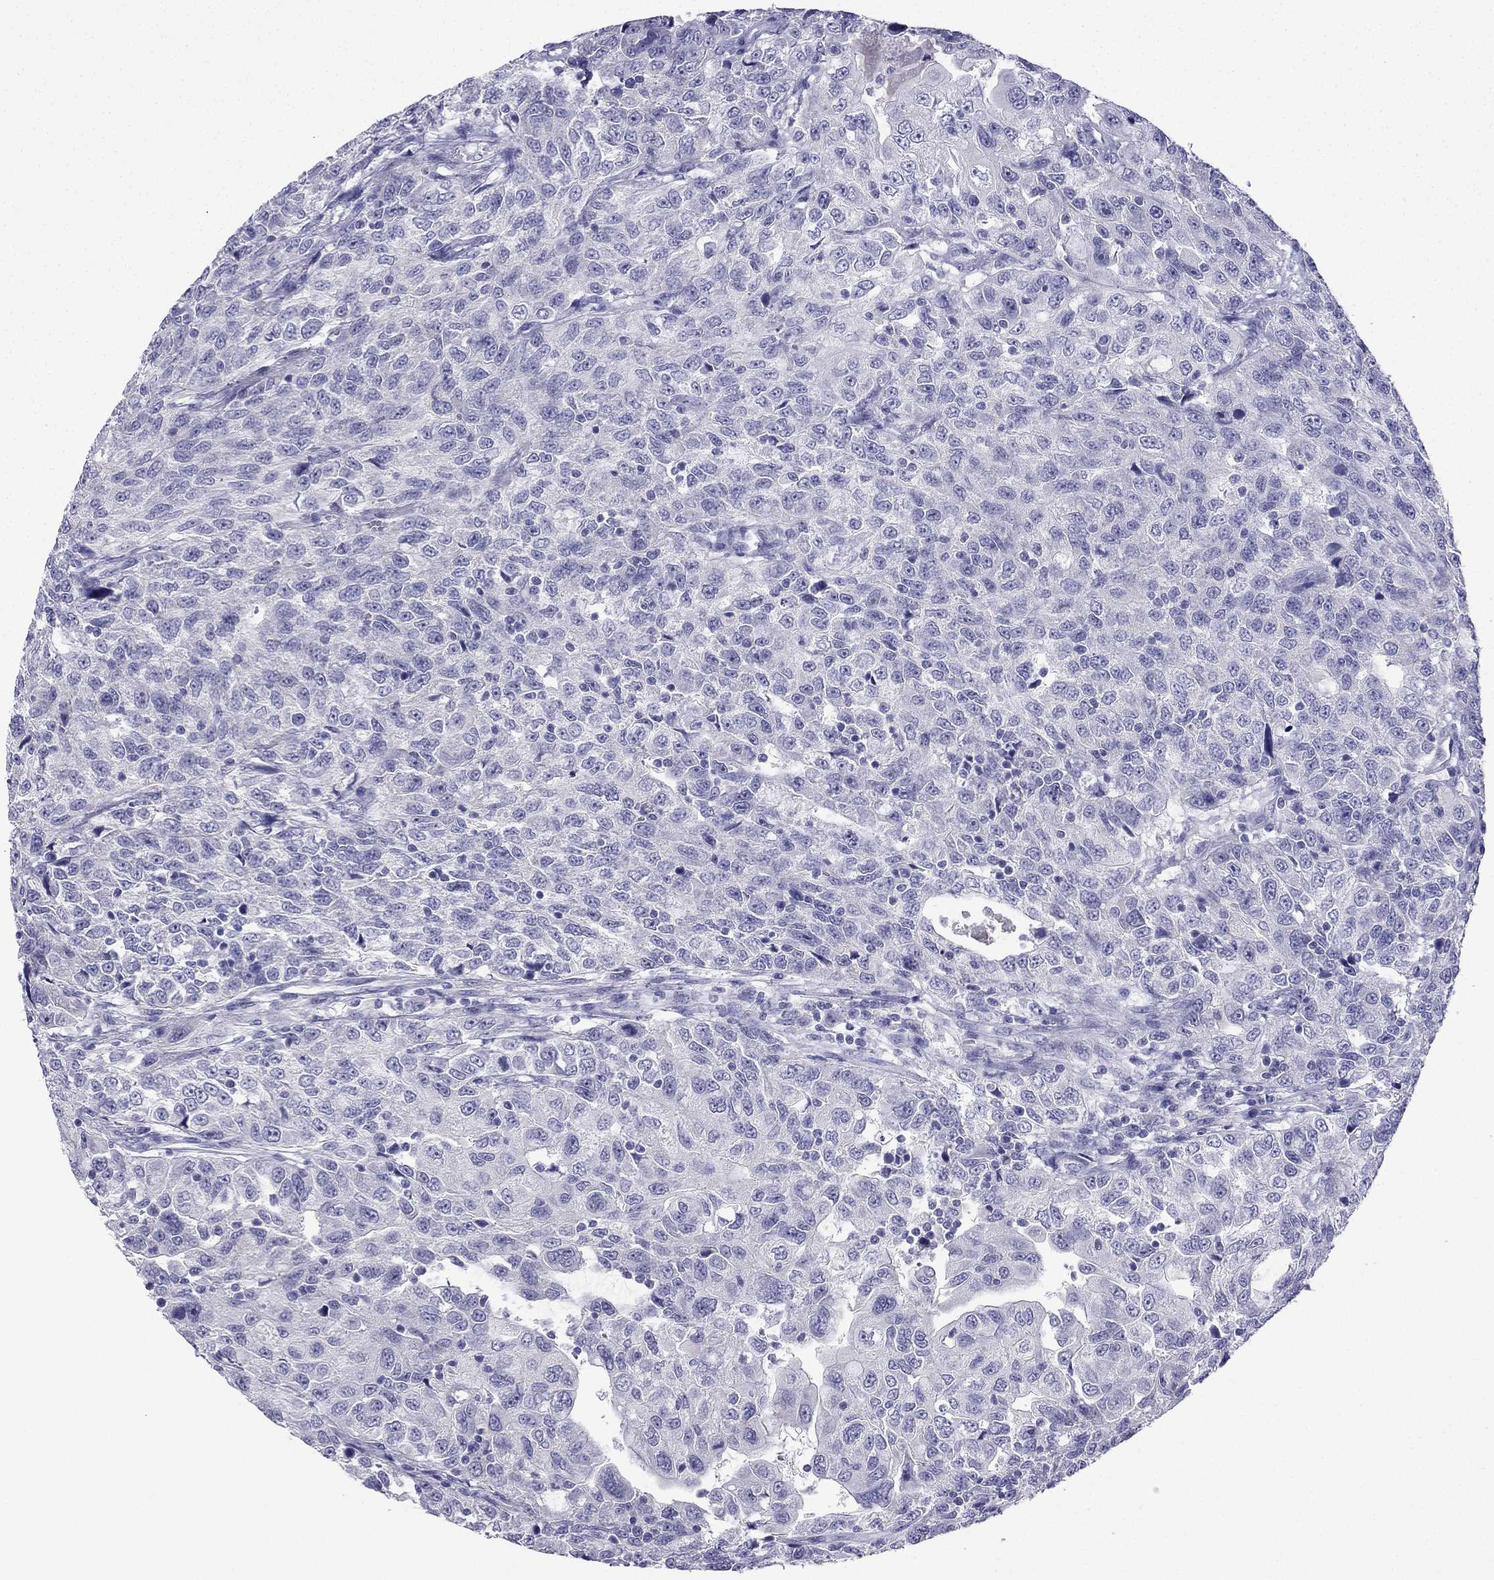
{"staining": {"intensity": "negative", "quantity": "none", "location": "none"}, "tissue": "urothelial cancer", "cell_type": "Tumor cells", "image_type": "cancer", "snomed": [{"axis": "morphology", "description": "Urothelial carcinoma, NOS"}, {"axis": "morphology", "description": "Urothelial carcinoma, High grade"}, {"axis": "topography", "description": "Urinary bladder"}], "caption": "DAB (3,3'-diaminobenzidine) immunohistochemical staining of human urothelial cancer exhibits no significant staining in tumor cells. (IHC, brightfield microscopy, high magnification).", "gene": "NPTX1", "patient": {"sex": "female", "age": 73}}